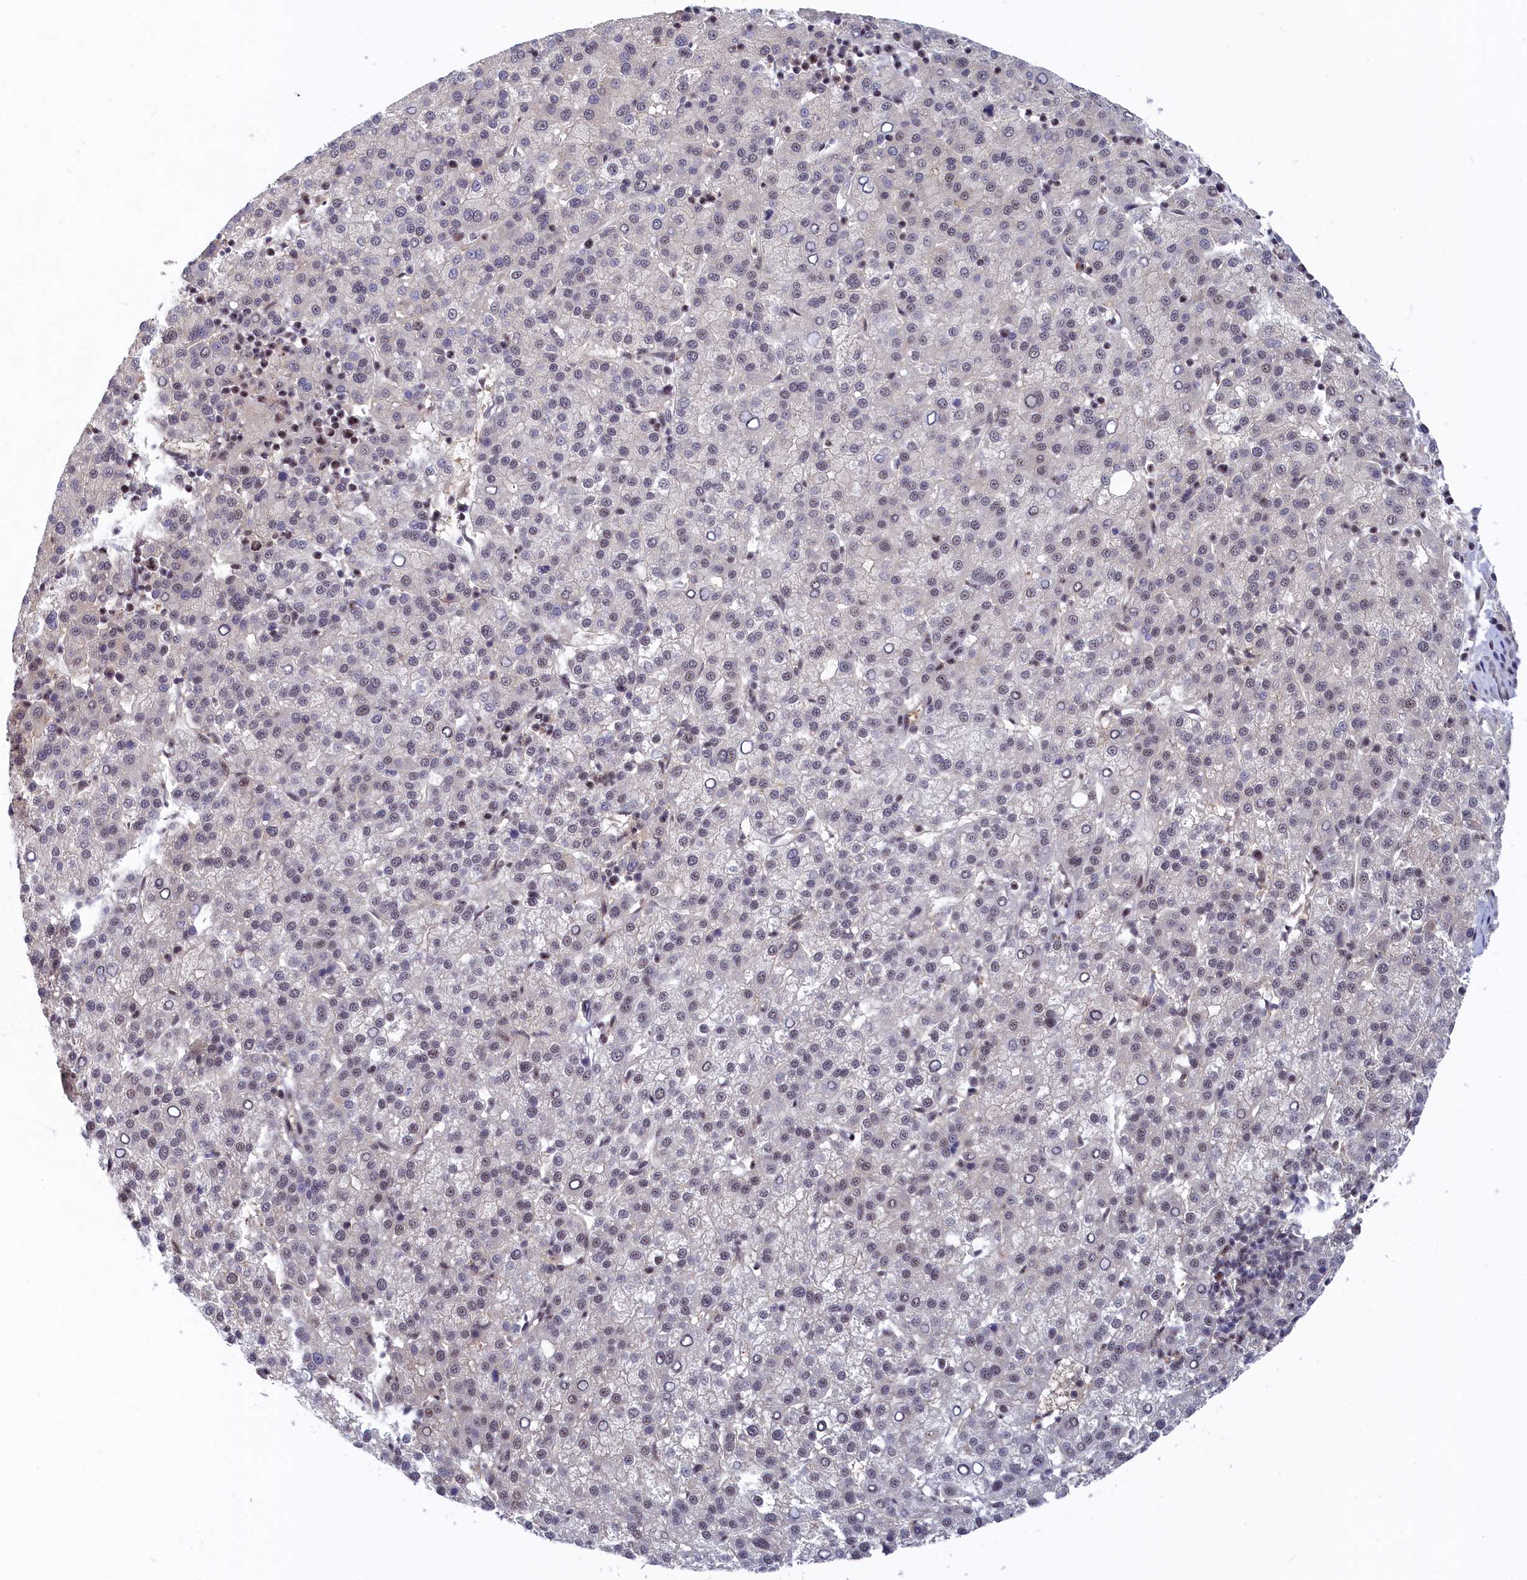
{"staining": {"intensity": "weak", "quantity": "25%-75%", "location": "nuclear"}, "tissue": "liver cancer", "cell_type": "Tumor cells", "image_type": "cancer", "snomed": [{"axis": "morphology", "description": "Carcinoma, Hepatocellular, NOS"}, {"axis": "topography", "description": "Liver"}], "caption": "Tumor cells demonstrate low levels of weak nuclear expression in about 25%-75% of cells in human liver cancer (hepatocellular carcinoma).", "gene": "TAB1", "patient": {"sex": "female", "age": 58}}